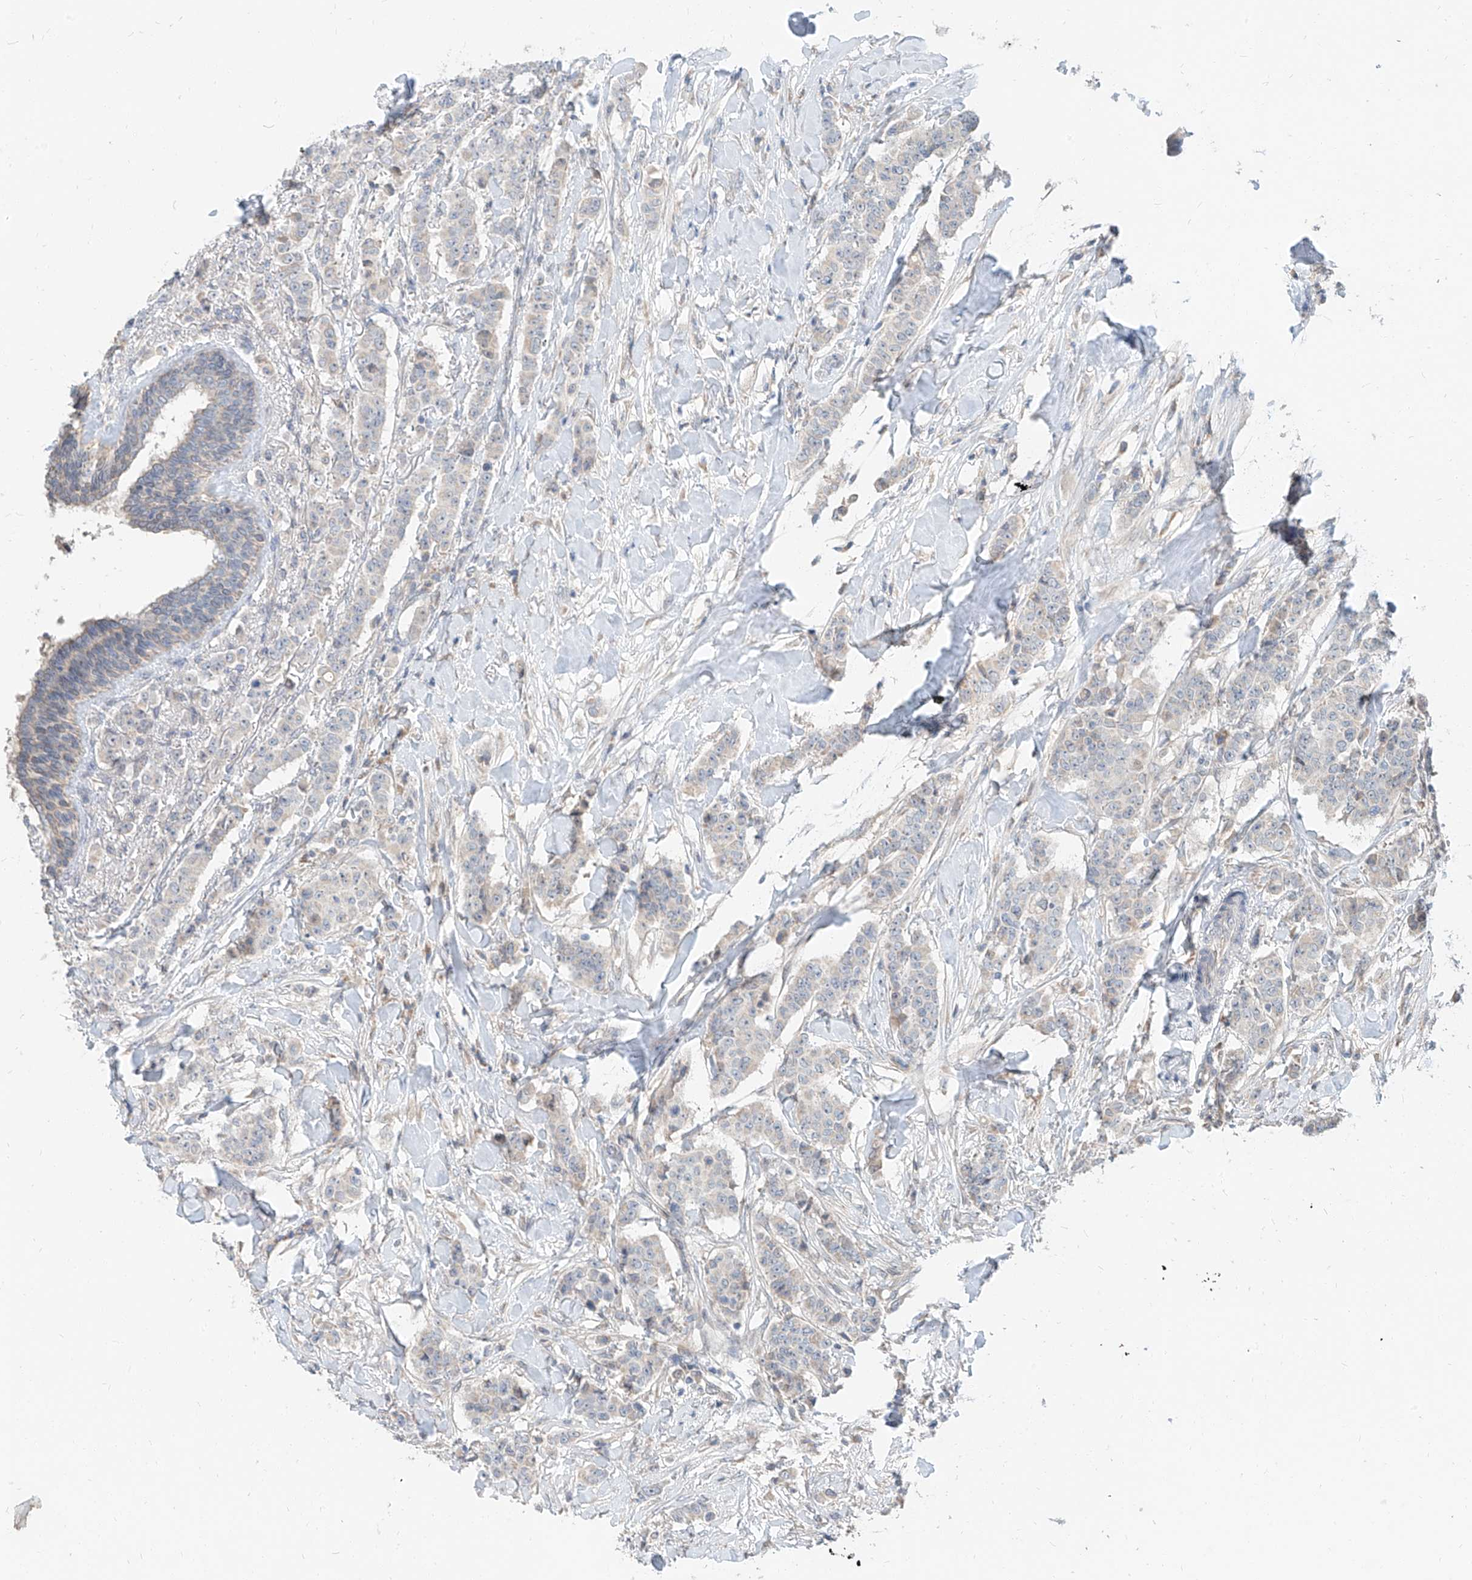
{"staining": {"intensity": "negative", "quantity": "none", "location": "none"}, "tissue": "breast cancer", "cell_type": "Tumor cells", "image_type": "cancer", "snomed": [{"axis": "morphology", "description": "Duct carcinoma"}, {"axis": "topography", "description": "Breast"}], "caption": "IHC of human breast invasive ductal carcinoma demonstrates no expression in tumor cells.", "gene": "STX19", "patient": {"sex": "female", "age": 40}}